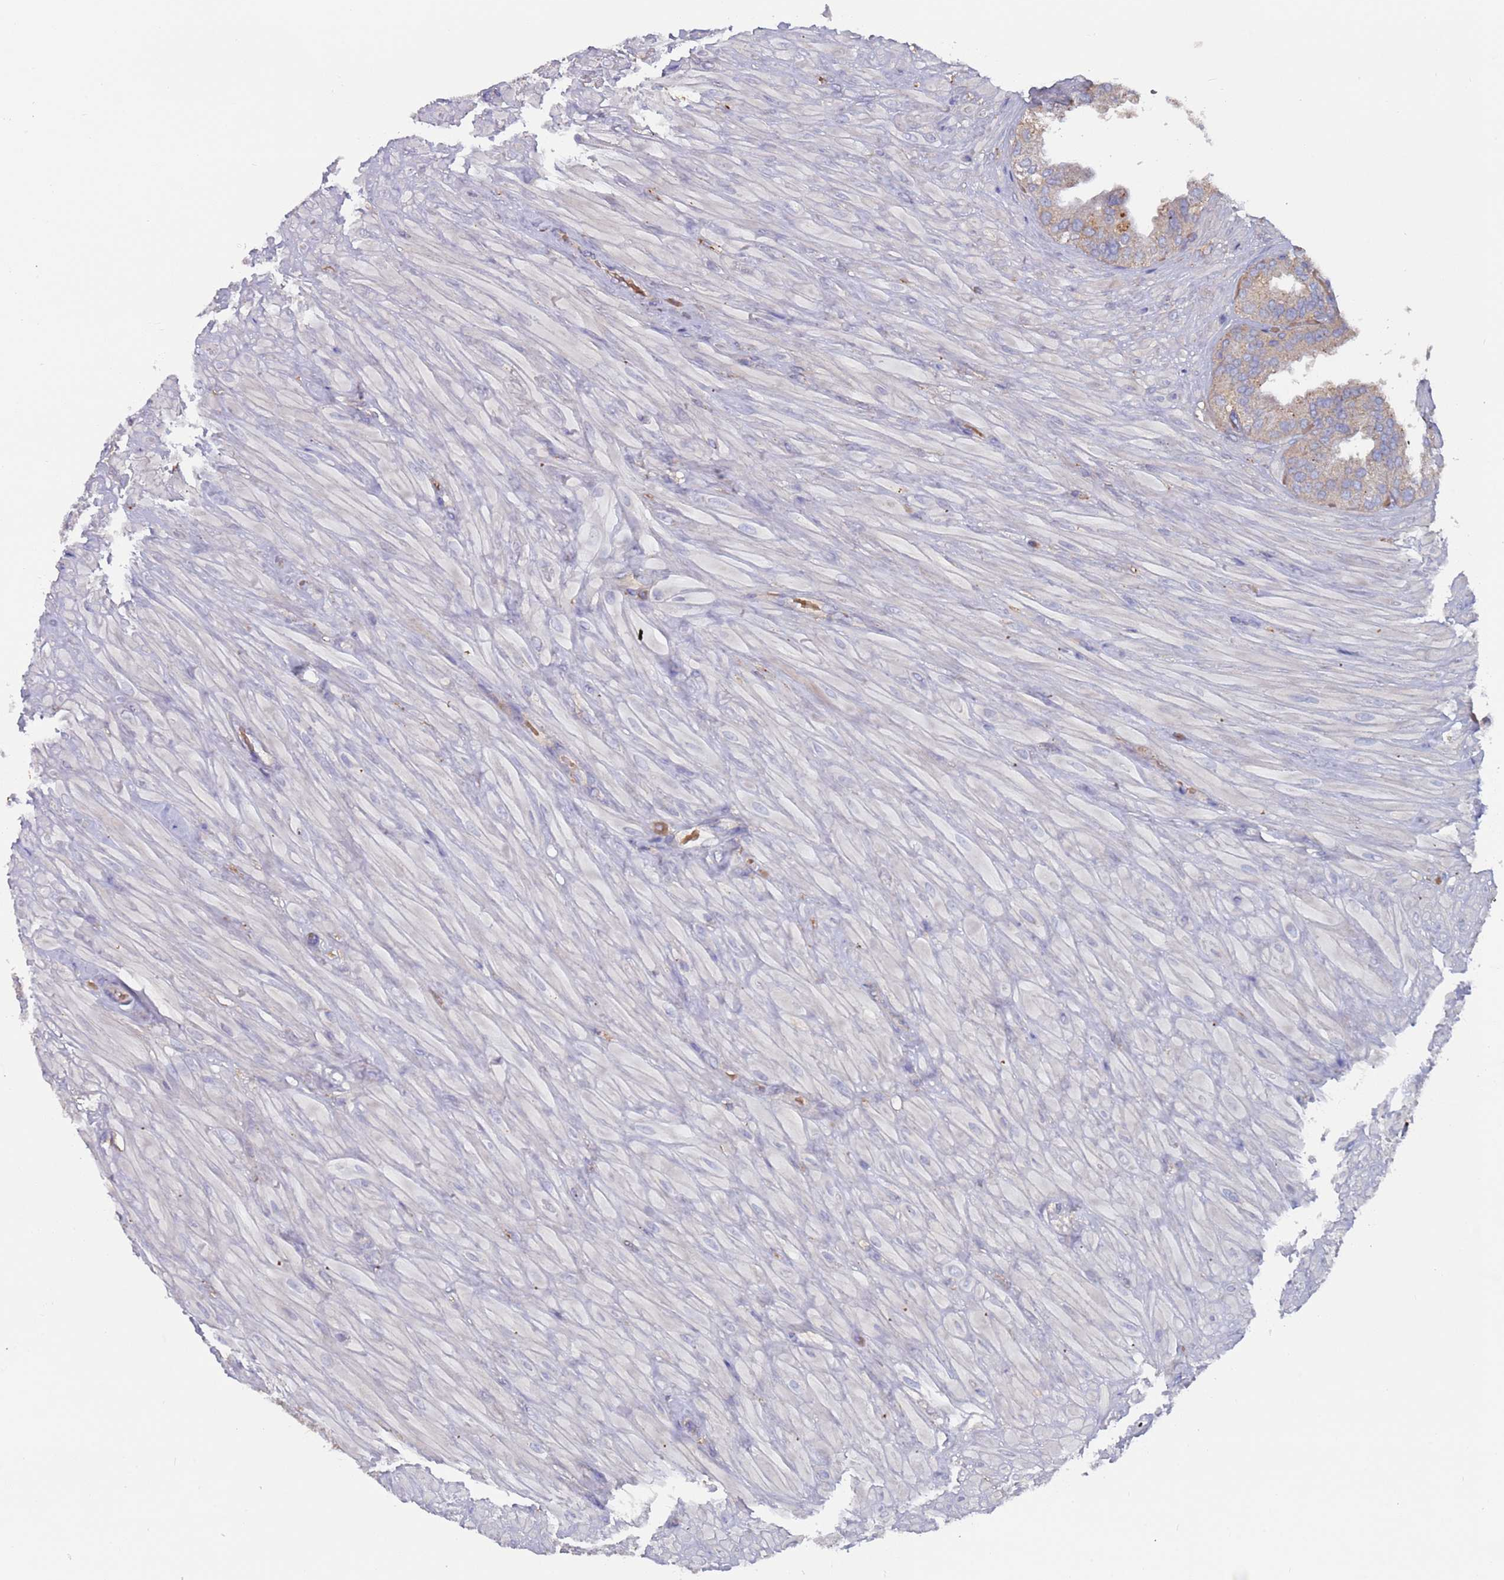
{"staining": {"intensity": "weak", "quantity": "25%-75%", "location": "cytoplasmic/membranous"}, "tissue": "seminal vesicle", "cell_type": "Glandular cells", "image_type": "normal", "snomed": [{"axis": "morphology", "description": "Normal tissue, NOS"}, {"axis": "topography", "description": "Seminal veicle"}, {"axis": "topography", "description": "Peripheral nerve tissue"}], "caption": "Protein staining displays weak cytoplasmic/membranous expression in about 25%-75% of glandular cells in benign seminal vesicle. (DAB (3,3'-diaminobenzidine) IHC with brightfield microscopy, high magnification).", "gene": "MALRD1", "patient": {"sex": "male", "age": 63}}